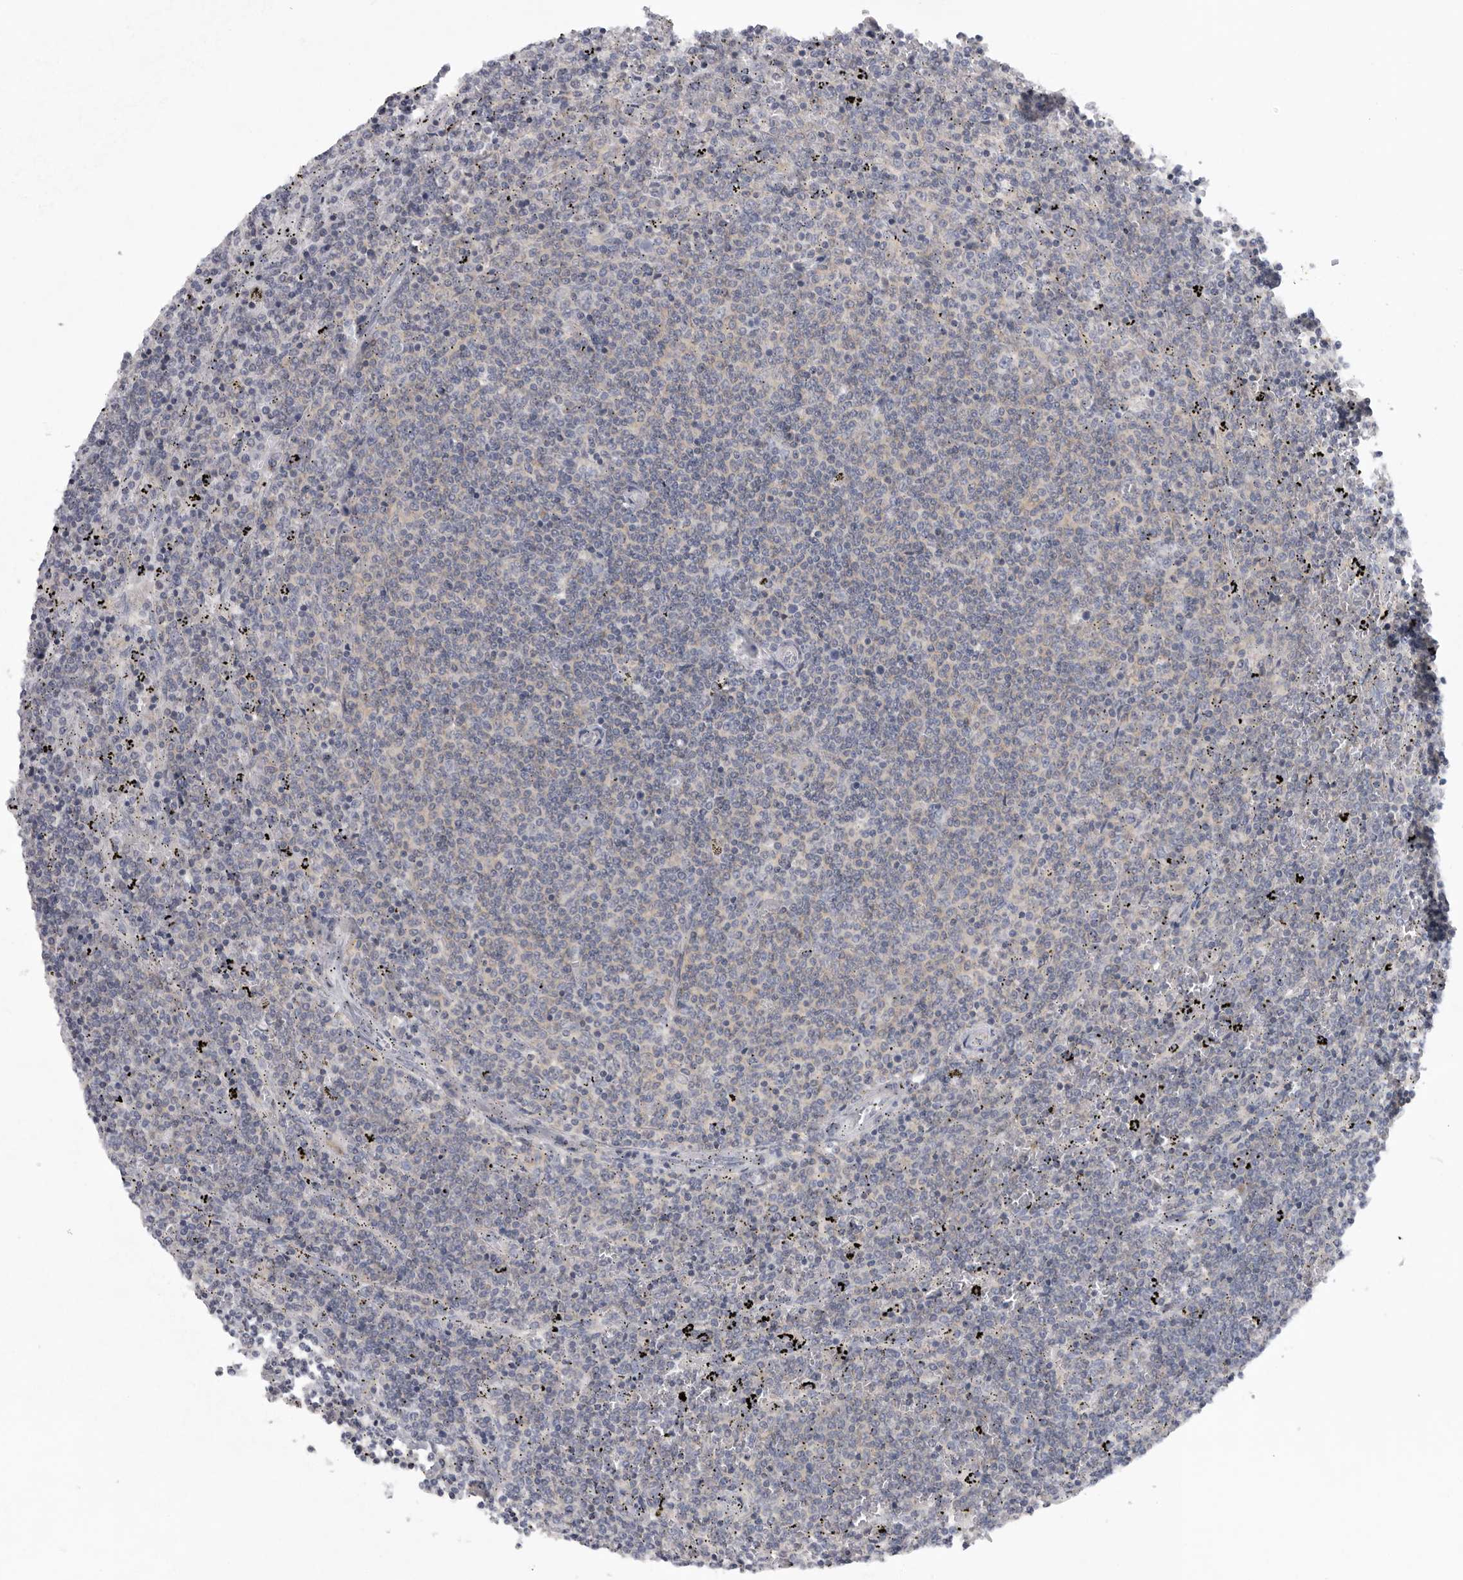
{"staining": {"intensity": "negative", "quantity": "none", "location": "none"}, "tissue": "lymphoma", "cell_type": "Tumor cells", "image_type": "cancer", "snomed": [{"axis": "morphology", "description": "Malignant lymphoma, non-Hodgkin's type, Low grade"}, {"axis": "topography", "description": "Spleen"}], "caption": "A micrograph of low-grade malignant lymphoma, non-Hodgkin's type stained for a protein reveals no brown staining in tumor cells.", "gene": "USP24", "patient": {"sex": "female", "age": 50}}